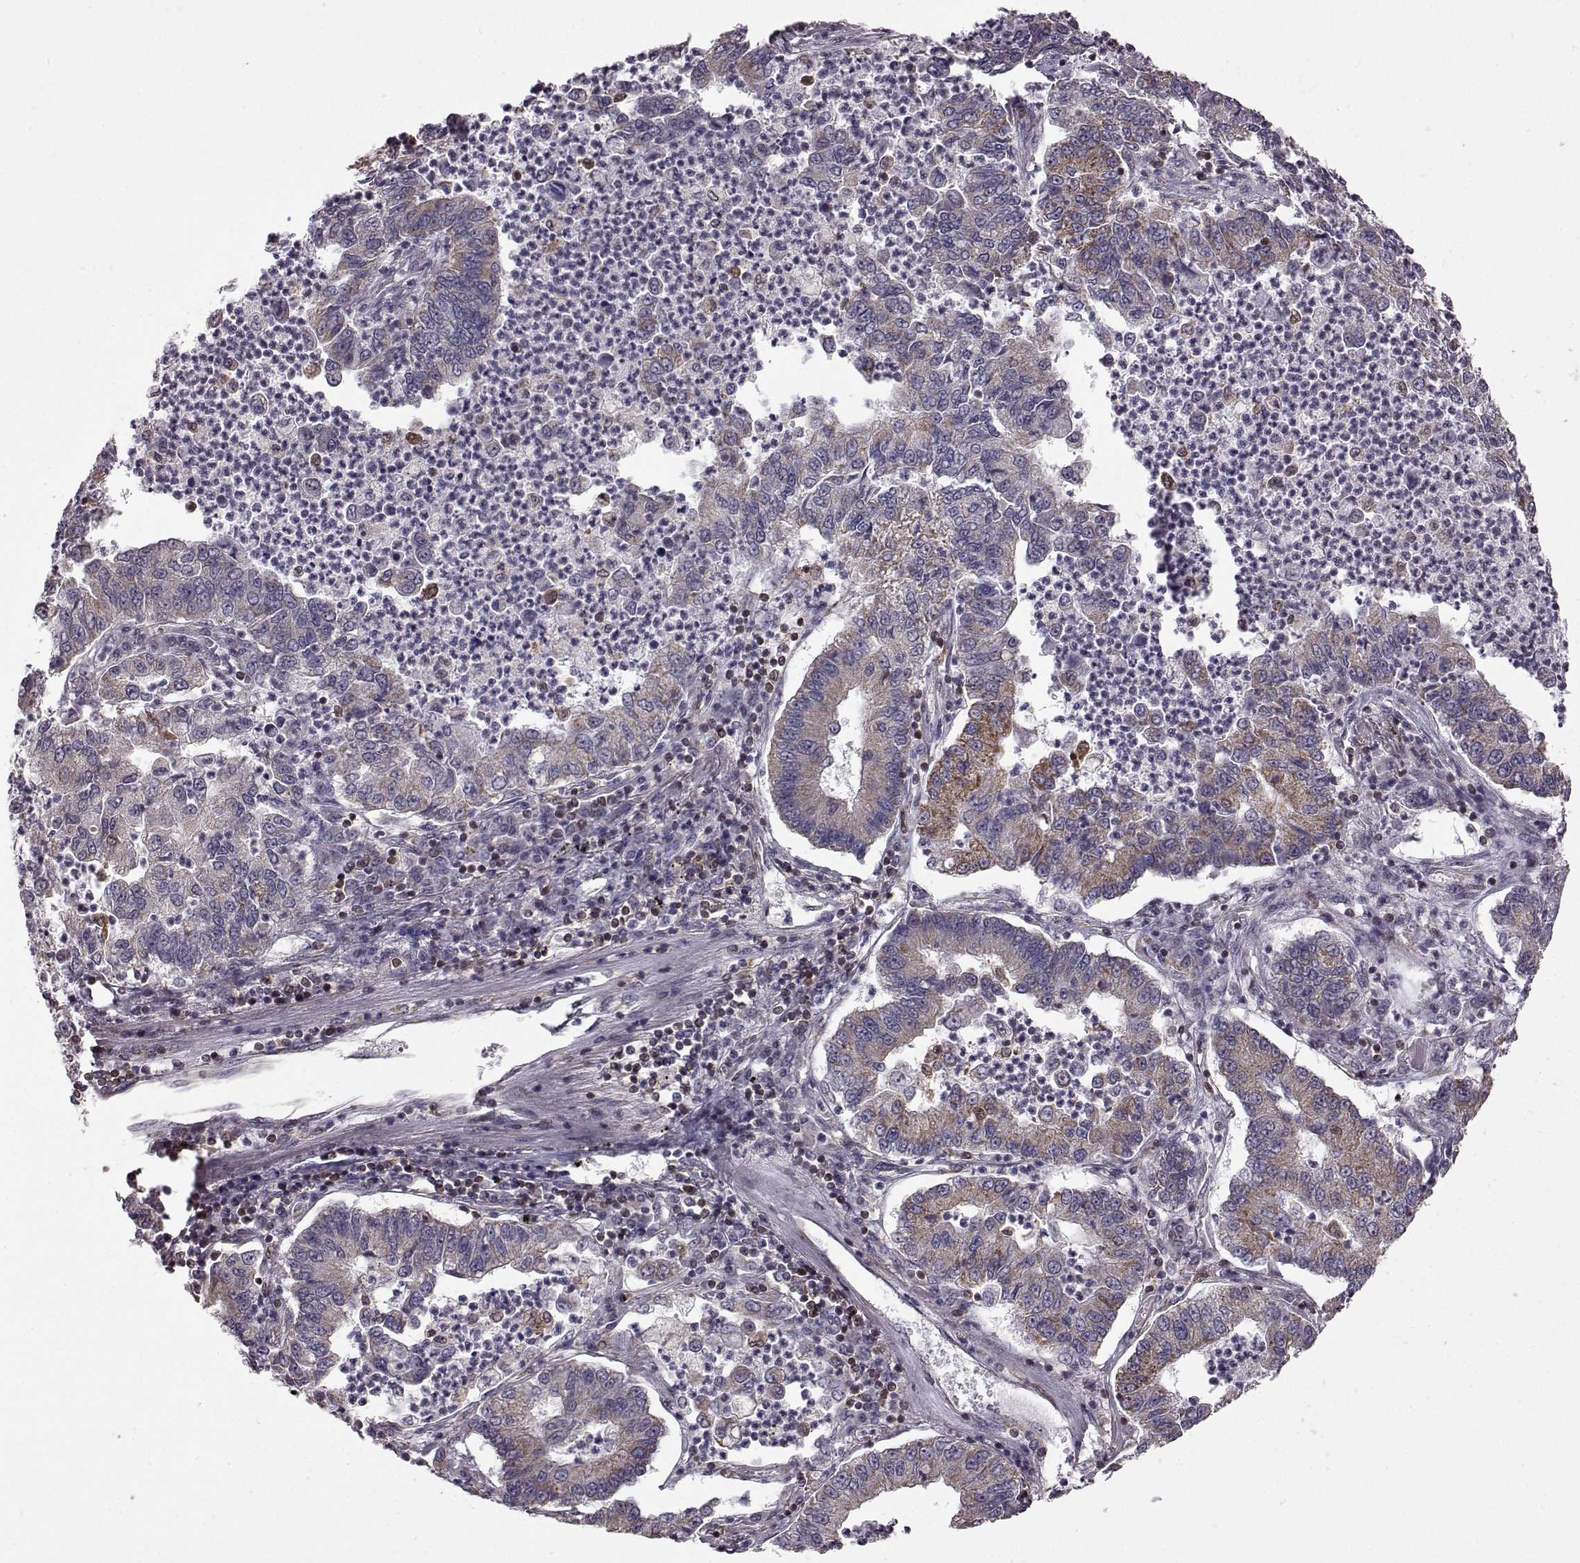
{"staining": {"intensity": "moderate", "quantity": "25%-75%", "location": "cytoplasmic/membranous"}, "tissue": "lung cancer", "cell_type": "Tumor cells", "image_type": "cancer", "snomed": [{"axis": "morphology", "description": "Adenocarcinoma, NOS"}, {"axis": "topography", "description": "Lung"}], "caption": "Immunohistochemistry (IHC) image of neoplastic tissue: human lung cancer (adenocarcinoma) stained using immunohistochemistry shows medium levels of moderate protein expression localized specifically in the cytoplasmic/membranous of tumor cells, appearing as a cytoplasmic/membranous brown color.", "gene": "DOK2", "patient": {"sex": "female", "age": 57}}